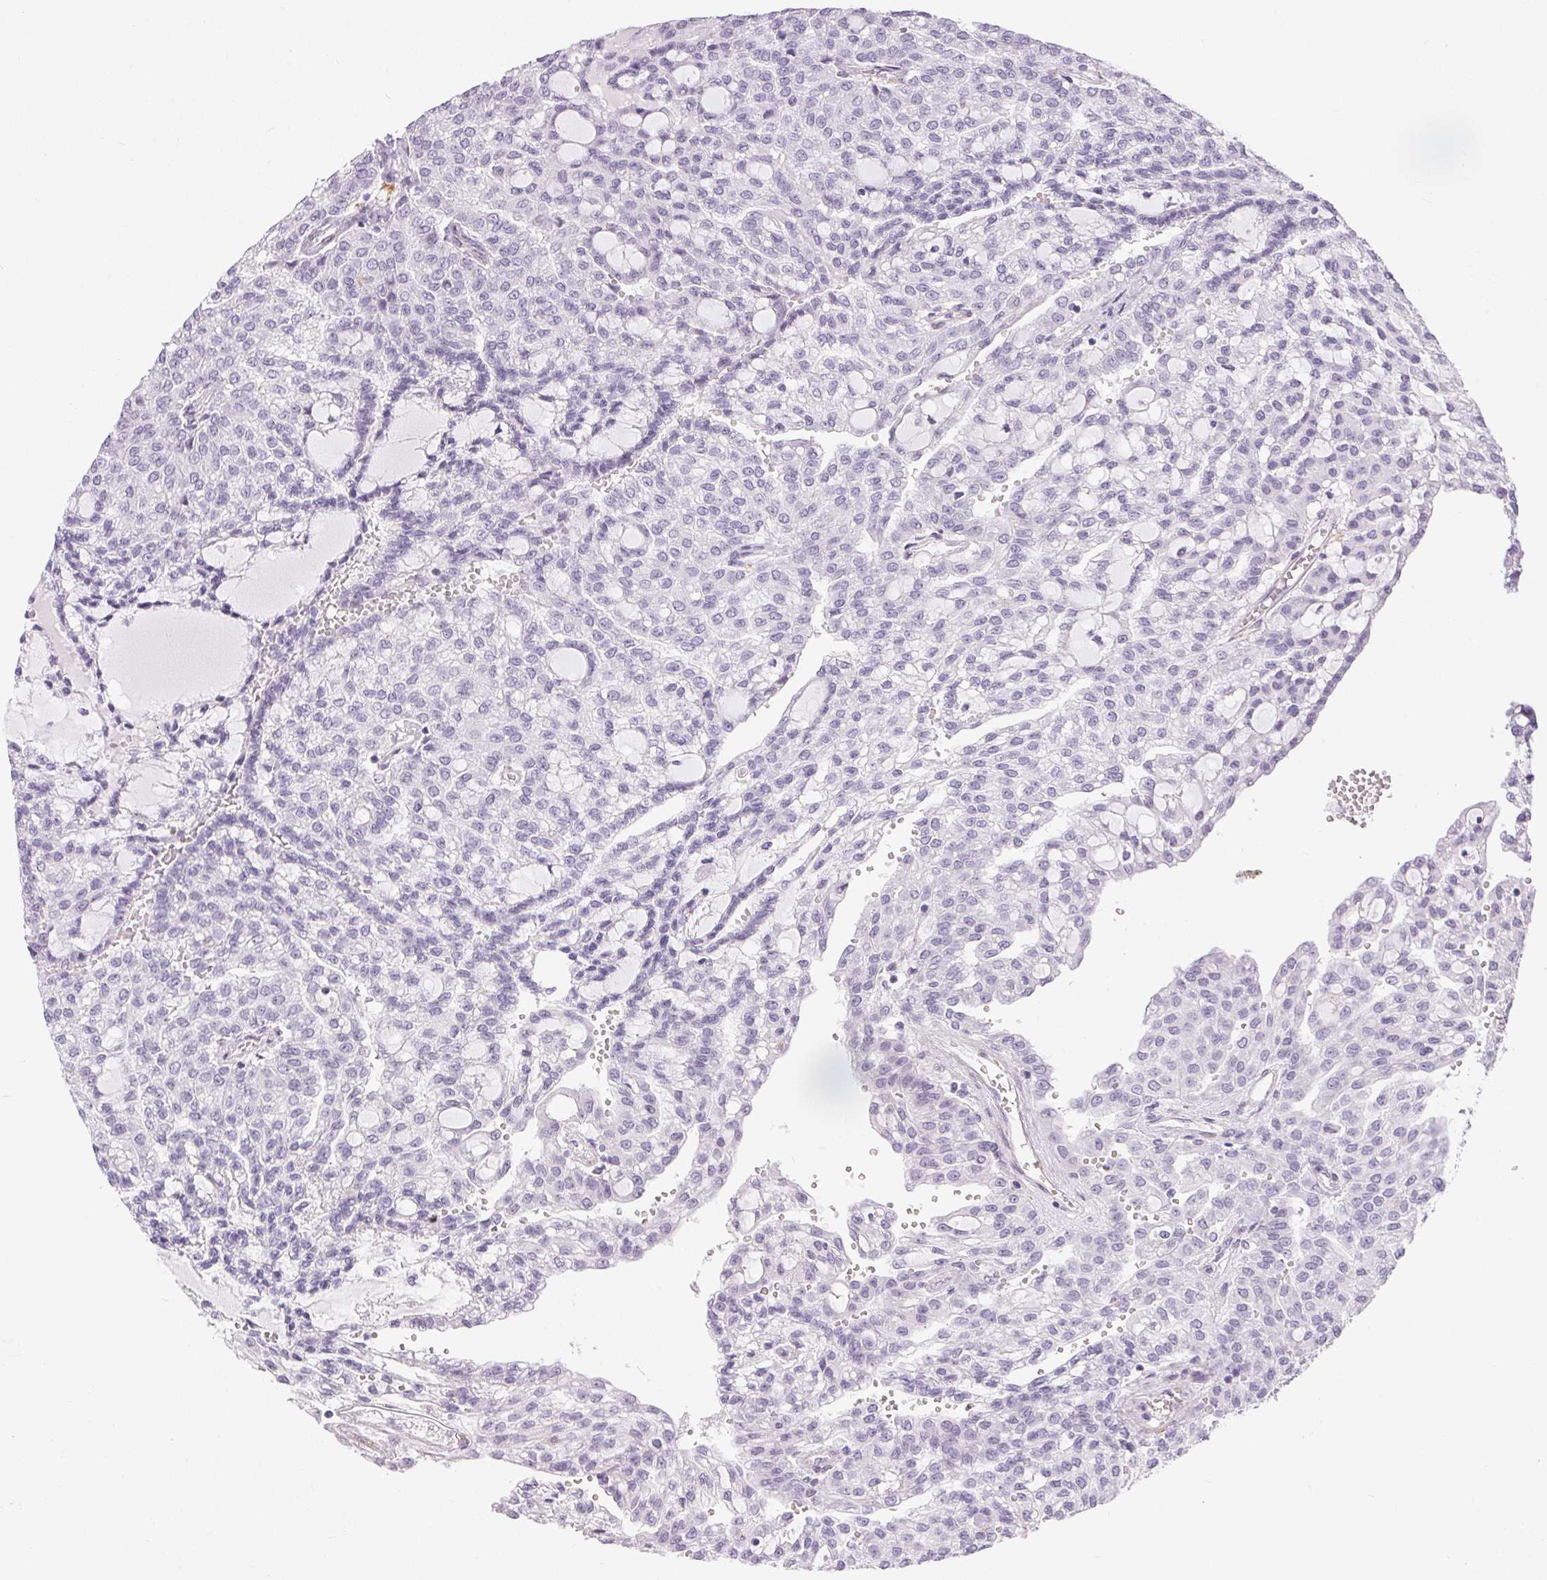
{"staining": {"intensity": "negative", "quantity": "none", "location": "none"}, "tissue": "renal cancer", "cell_type": "Tumor cells", "image_type": "cancer", "snomed": [{"axis": "morphology", "description": "Adenocarcinoma, NOS"}, {"axis": "topography", "description": "Kidney"}], "caption": "DAB immunohistochemical staining of renal cancer (adenocarcinoma) exhibits no significant positivity in tumor cells. (Immunohistochemistry, brightfield microscopy, high magnification).", "gene": "RPGRIP1", "patient": {"sex": "male", "age": 63}}